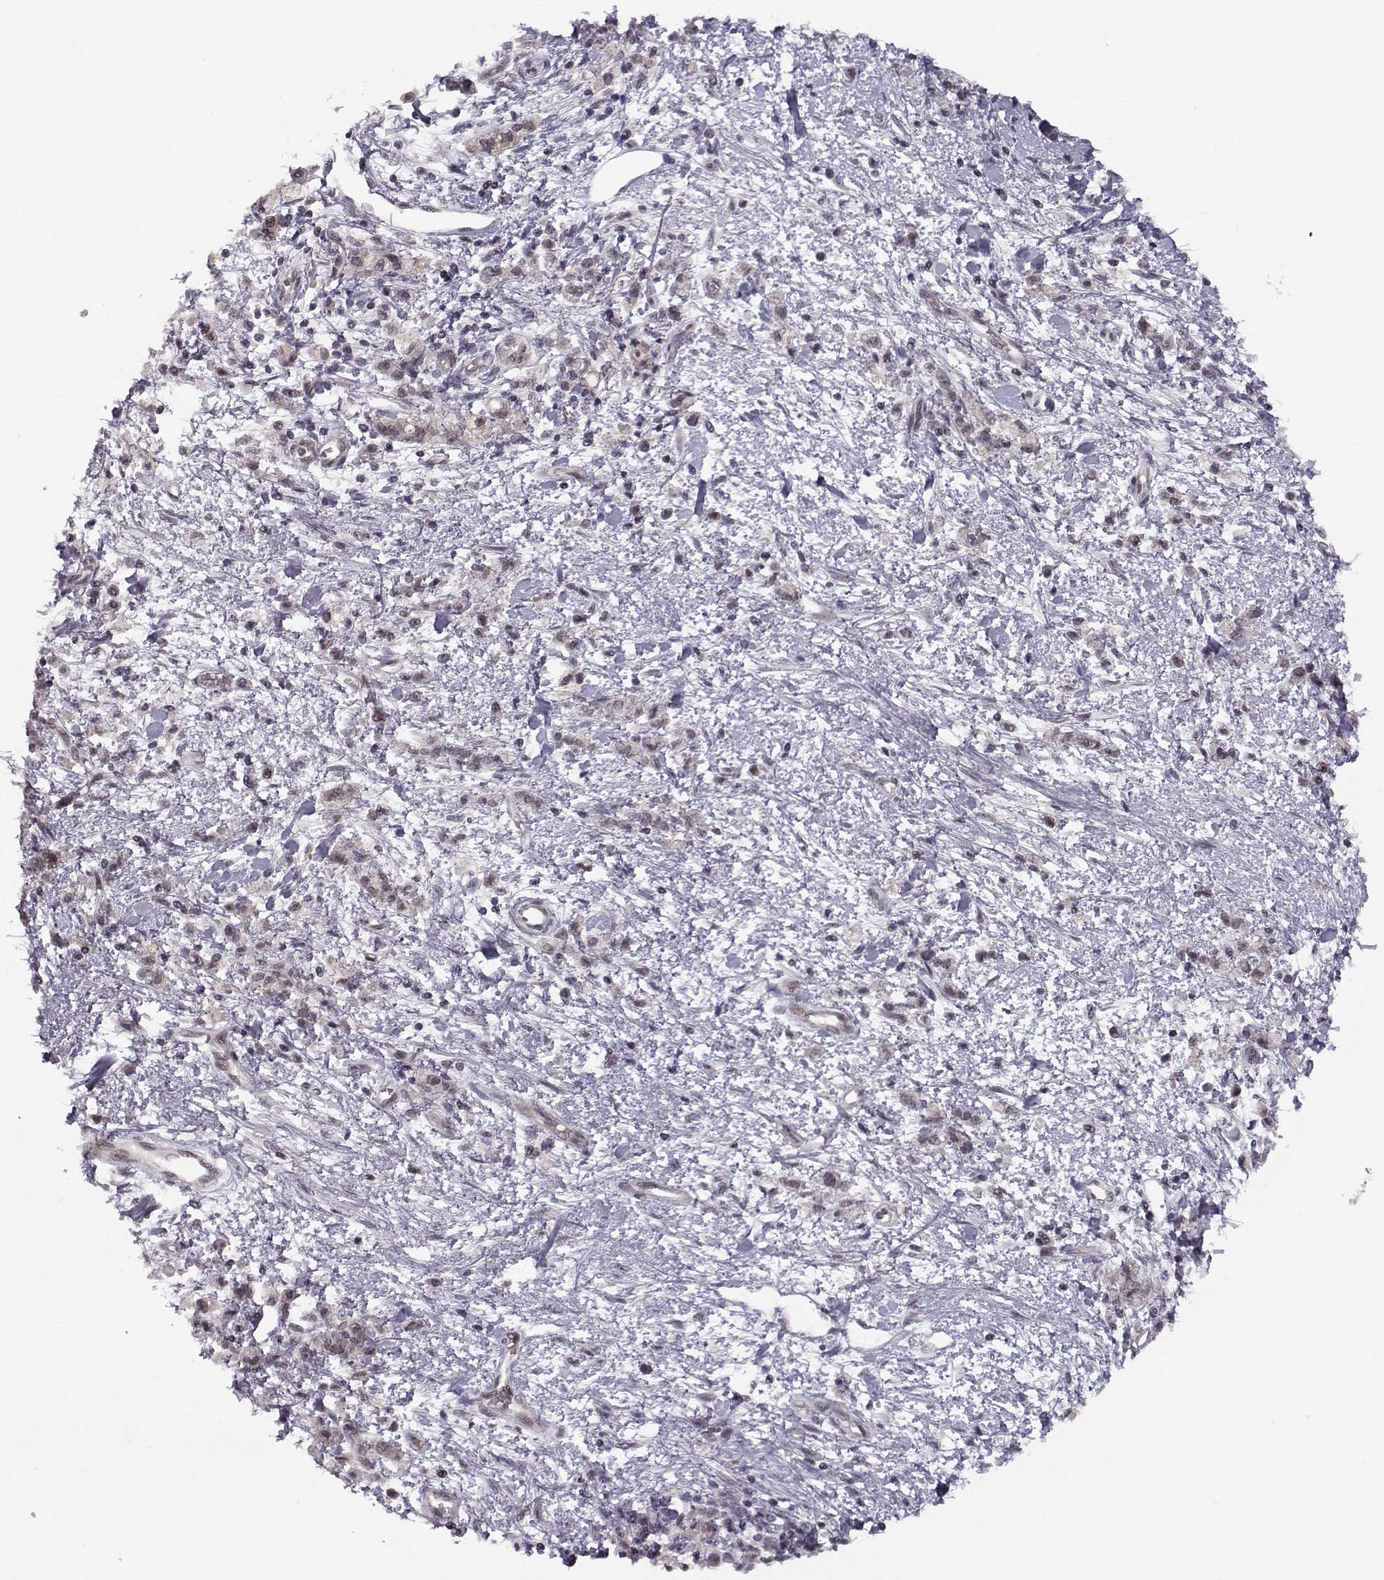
{"staining": {"intensity": "weak", "quantity": "25%-75%", "location": "cytoplasmic/membranous"}, "tissue": "stomach cancer", "cell_type": "Tumor cells", "image_type": "cancer", "snomed": [{"axis": "morphology", "description": "Adenocarcinoma, NOS"}, {"axis": "topography", "description": "Stomach"}], "caption": "A low amount of weak cytoplasmic/membranous staining is identified in about 25%-75% of tumor cells in stomach adenocarcinoma tissue.", "gene": "KIF13B", "patient": {"sex": "male", "age": 77}}